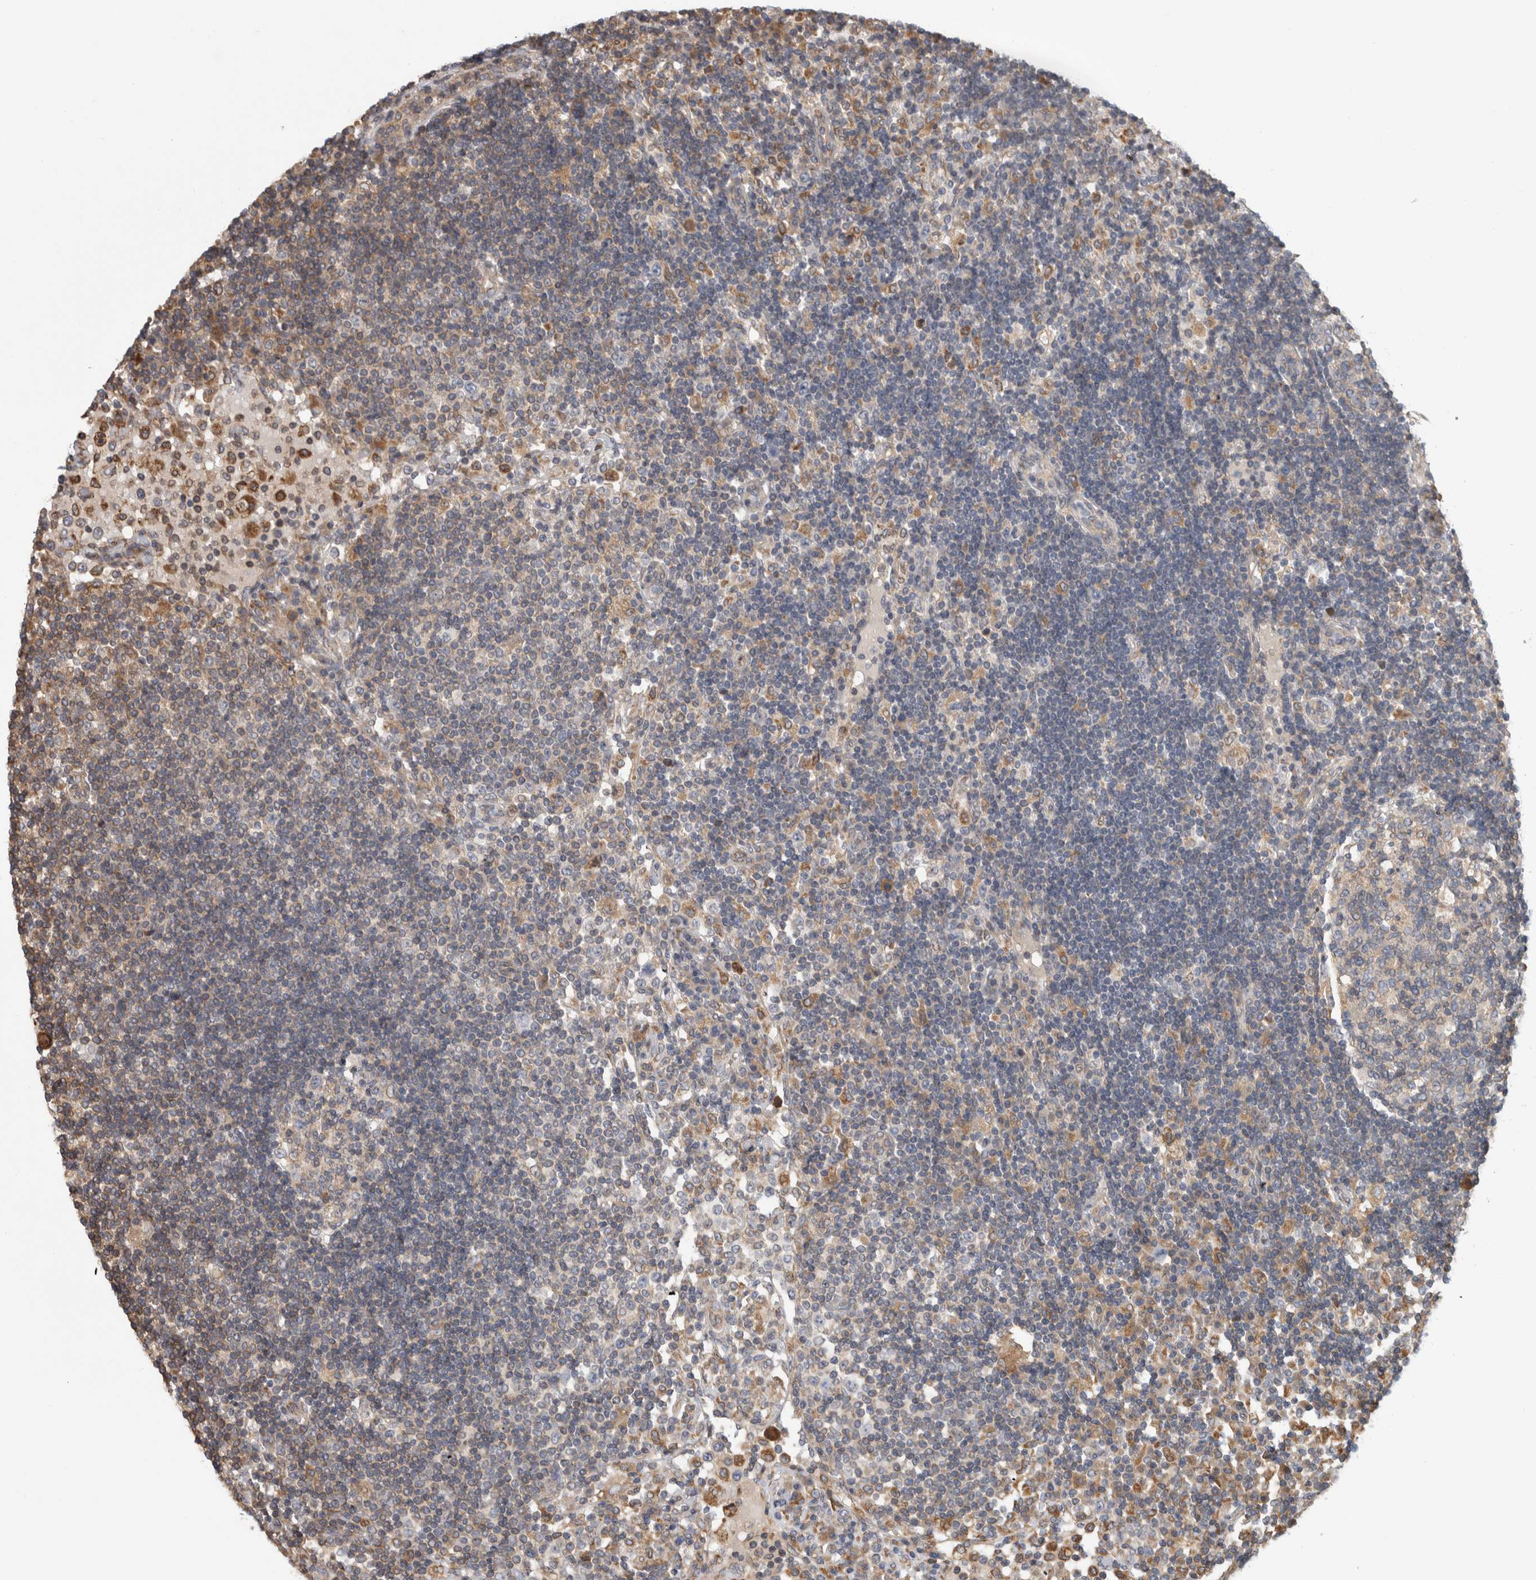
{"staining": {"intensity": "moderate", "quantity": "25%-75%", "location": "cytoplasmic/membranous"}, "tissue": "lymph node", "cell_type": "Germinal center cells", "image_type": "normal", "snomed": [{"axis": "morphology", "description": "Normal tissue, NOS"}, {"axis": "topography", "description": "Lymph node"}], "caption": "Human lymph node stained for a protein (brown) exhibits moderate cytoplasmic/membranous positive staining in approximately 25%-75% of germinal center cells.", "gene": "PARP6", "patient": {"sex": "female", "age": 53}}